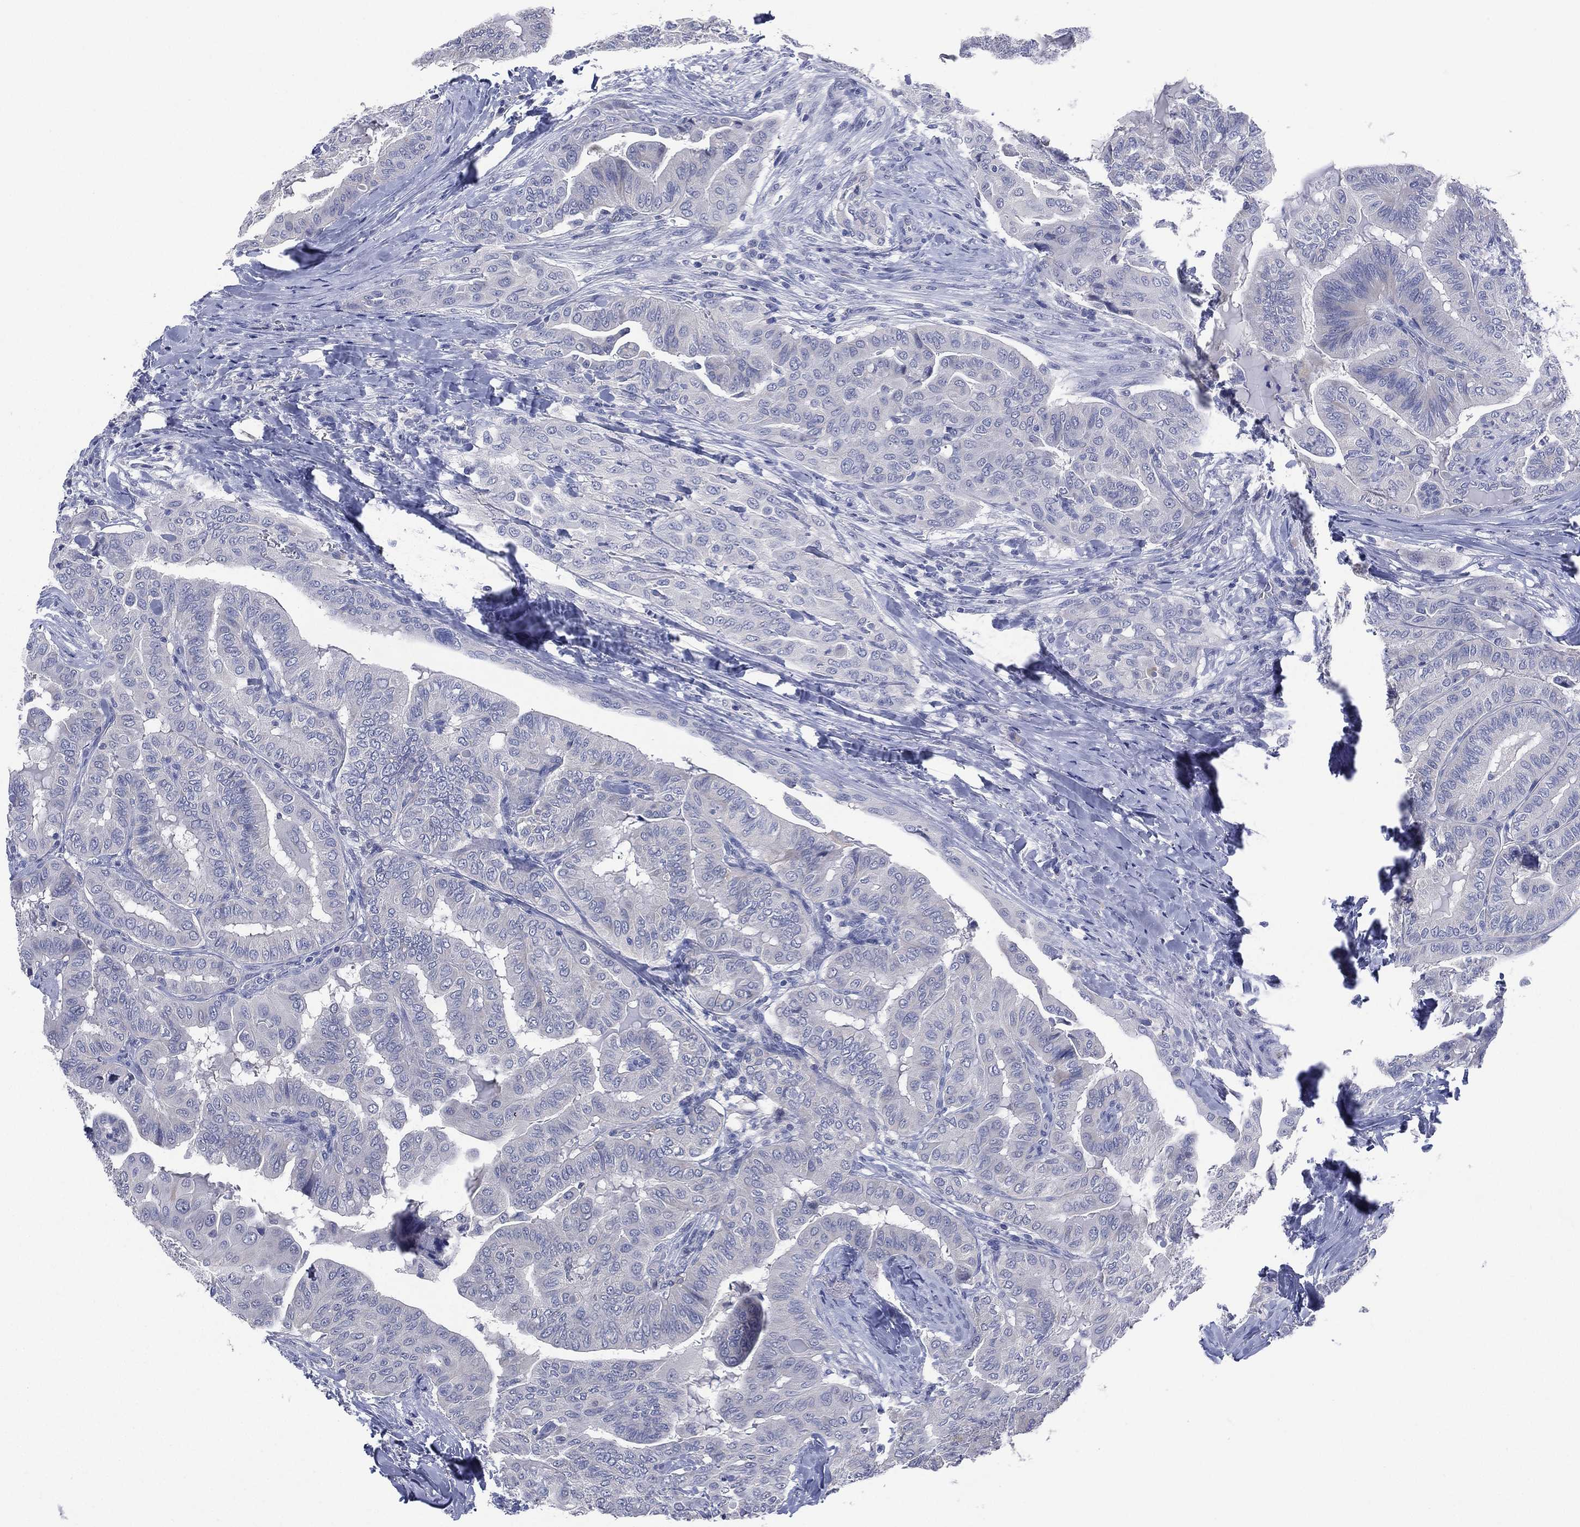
{"staining": {"intensity": "negative", "quantity": "none", "location": "none"}, "tissue": "thyroid cancer", "cell_type": "Tumor cells", "image_type": "cancer", "snomed": [{"axis": "morphology", "description": "Papillary adenocarcinoma, NOS"}, {"axis": "topography", "description": "Thyroid gland"}], "caption": "High magnification brightfield microscopy of papillary adenocarcinoma (thyroid) stained with DAB (brown) and counterstained with hematoxylin (blue): tumor cells show no significant positivity. (Brightfield microscopy of DAB (3,3'-diaminobenzidine) immunohistochemistry at high magnification).", "gene": "KRT35", "patient": {"sex": "female", "age": 68}}